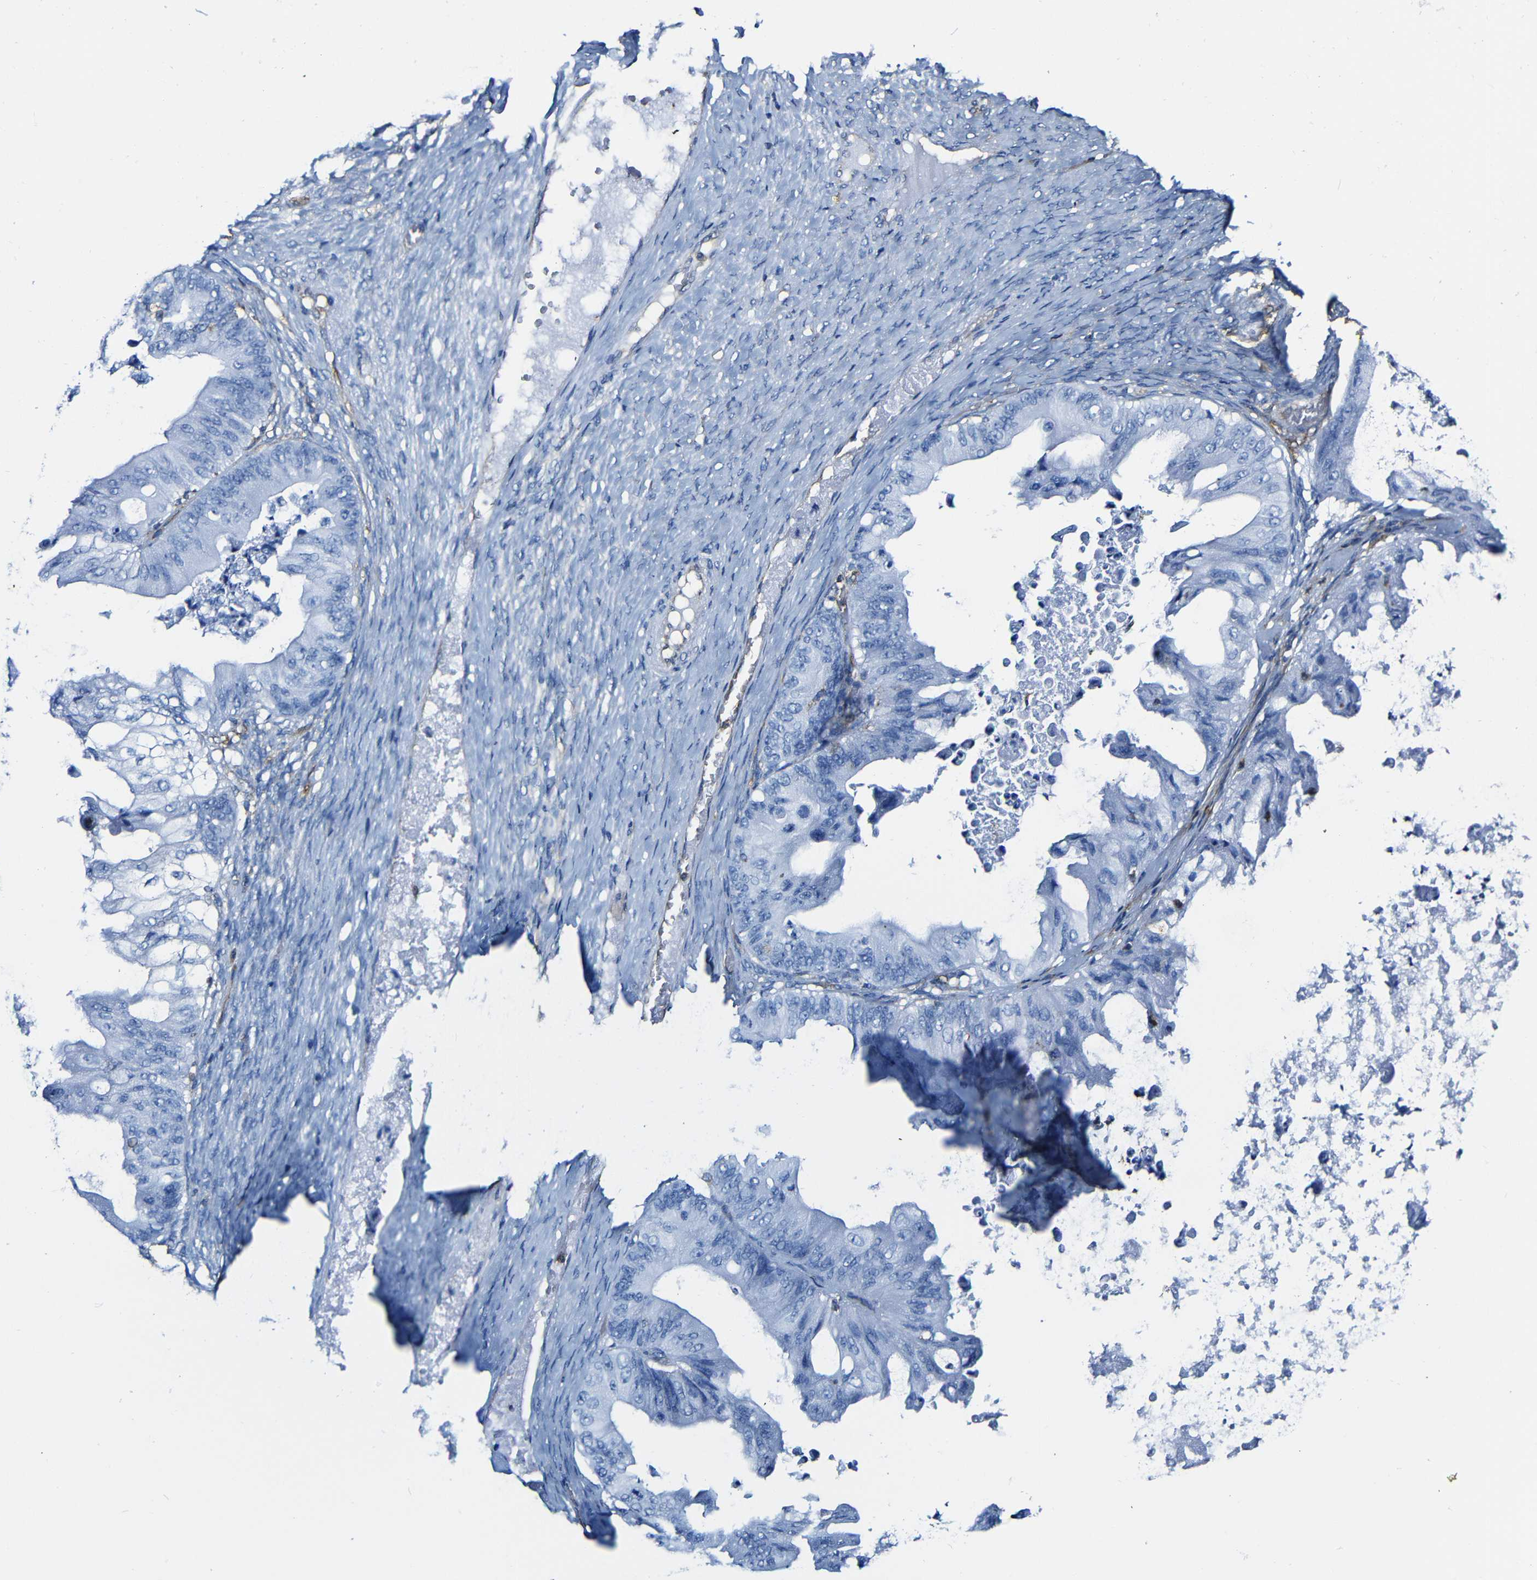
{"staining": {"intensity": "negative", "quantity": "none", "location": "none"}, "tissue": "ovarian cancer", "cell_type": "Tumor cells", "image_type": "cancer", "snomed": [{"axis": "morphology", "description": "Cystadenocarcinoma, mucinous, NOS"}, {"axis": "topography", "description": "Ovary"}], "caption": "The photomicrograph exhibits no staining of tumor cells in ovarian mucinous cystadenocarcinoma.", "gene": "MSN", "patient": {"sex": "female", "age": 37}}